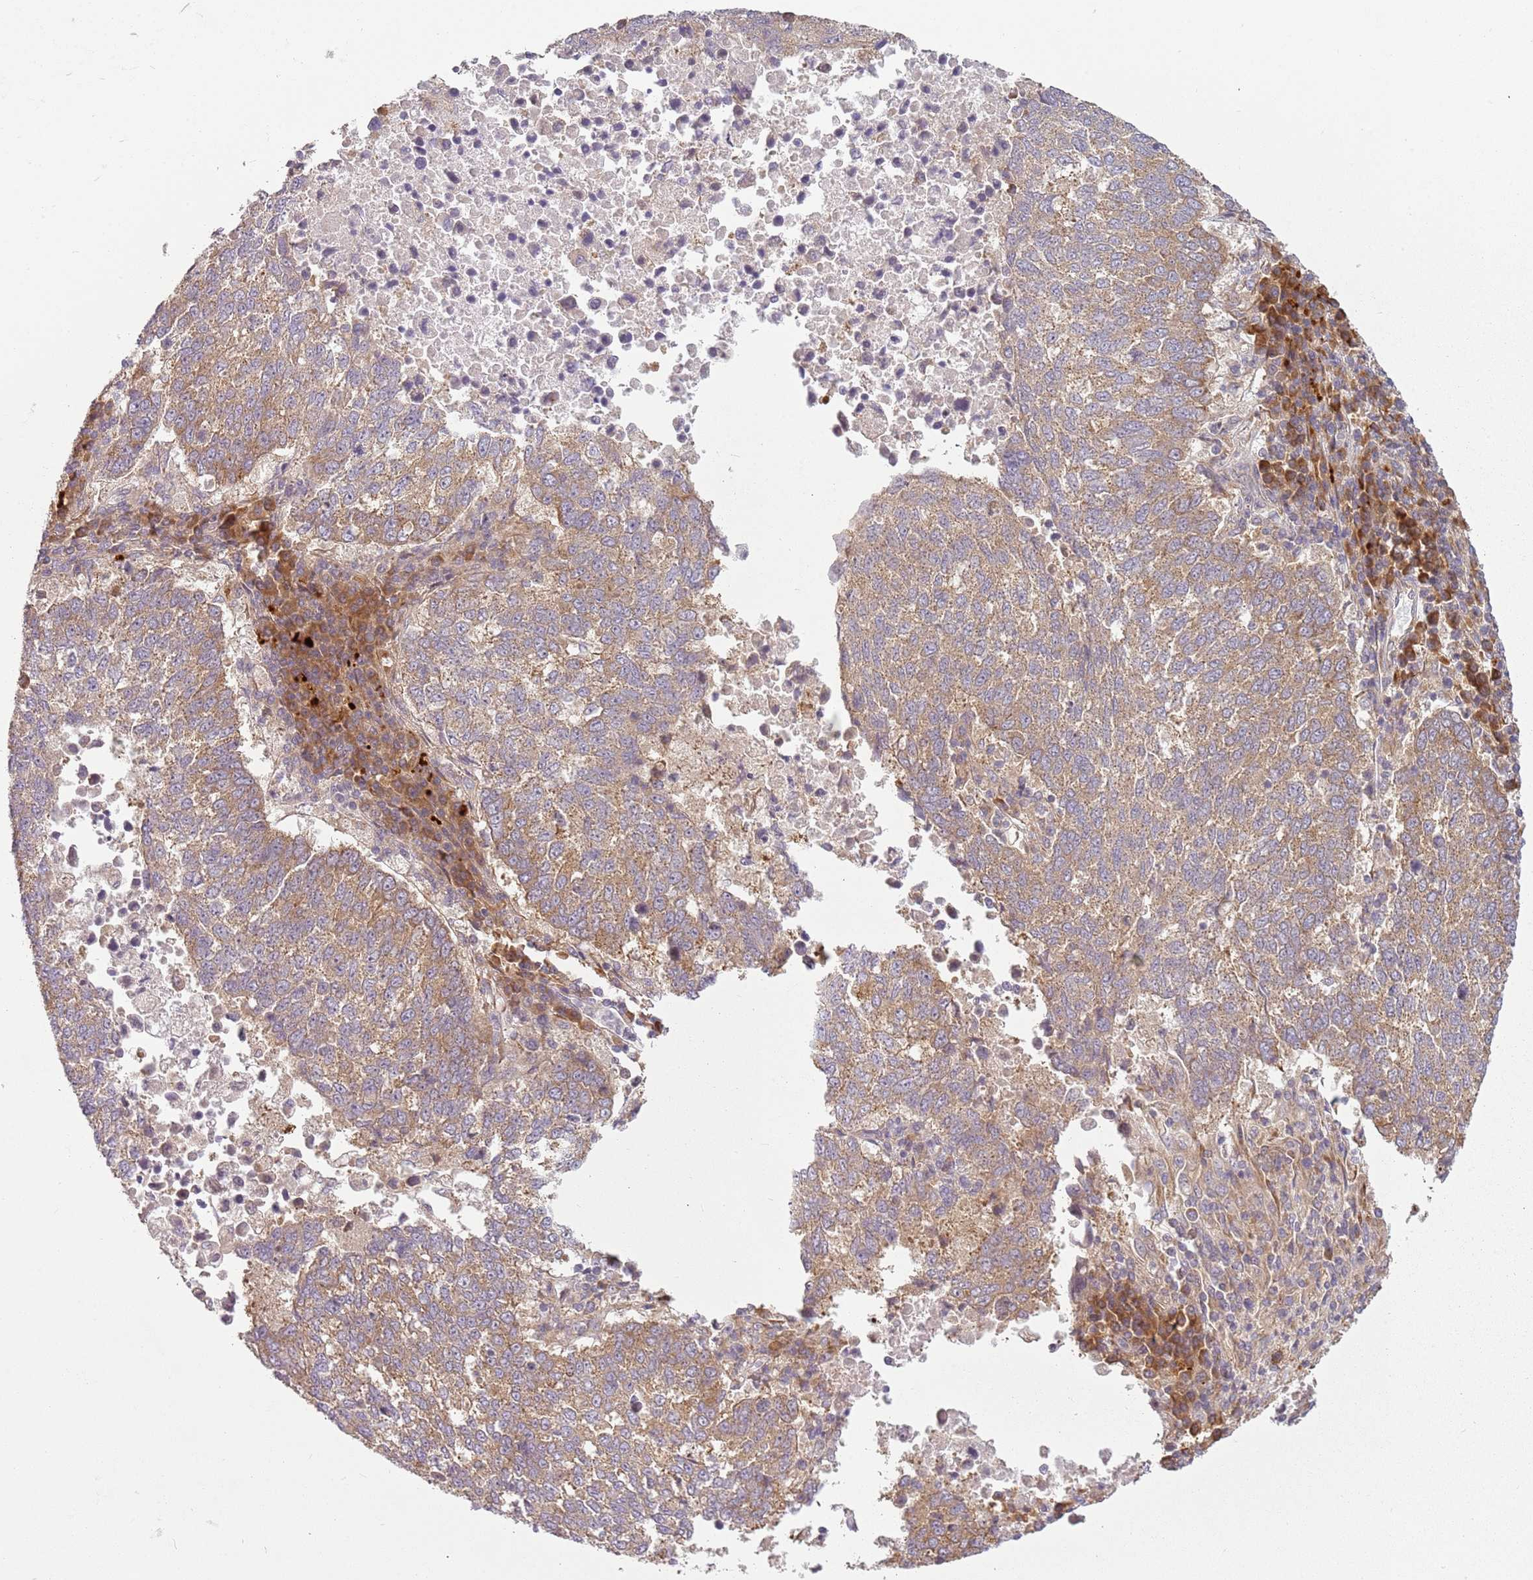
{"staining": {"intensity": "moderate", "quantity": ">75%", "location": "cytoplasmic/membranous"}, "tissue": "lung cancer", "cell_type": "Tumor cells", "image_type": "cancer", "snomed": [{"axis": "morphology", "description": "Squamous cell carcinoma, NOS"}, {"axis": "topography", "description": "Lung"}], "caption": "The image demonstrates a brown stain indicating the presence of a protein in the cytoplasmic/membranous of tumor cells in lung squamous cell carcinoma.", "gene": "RPS28", "patient": {"sex": "male", "age": 73}}